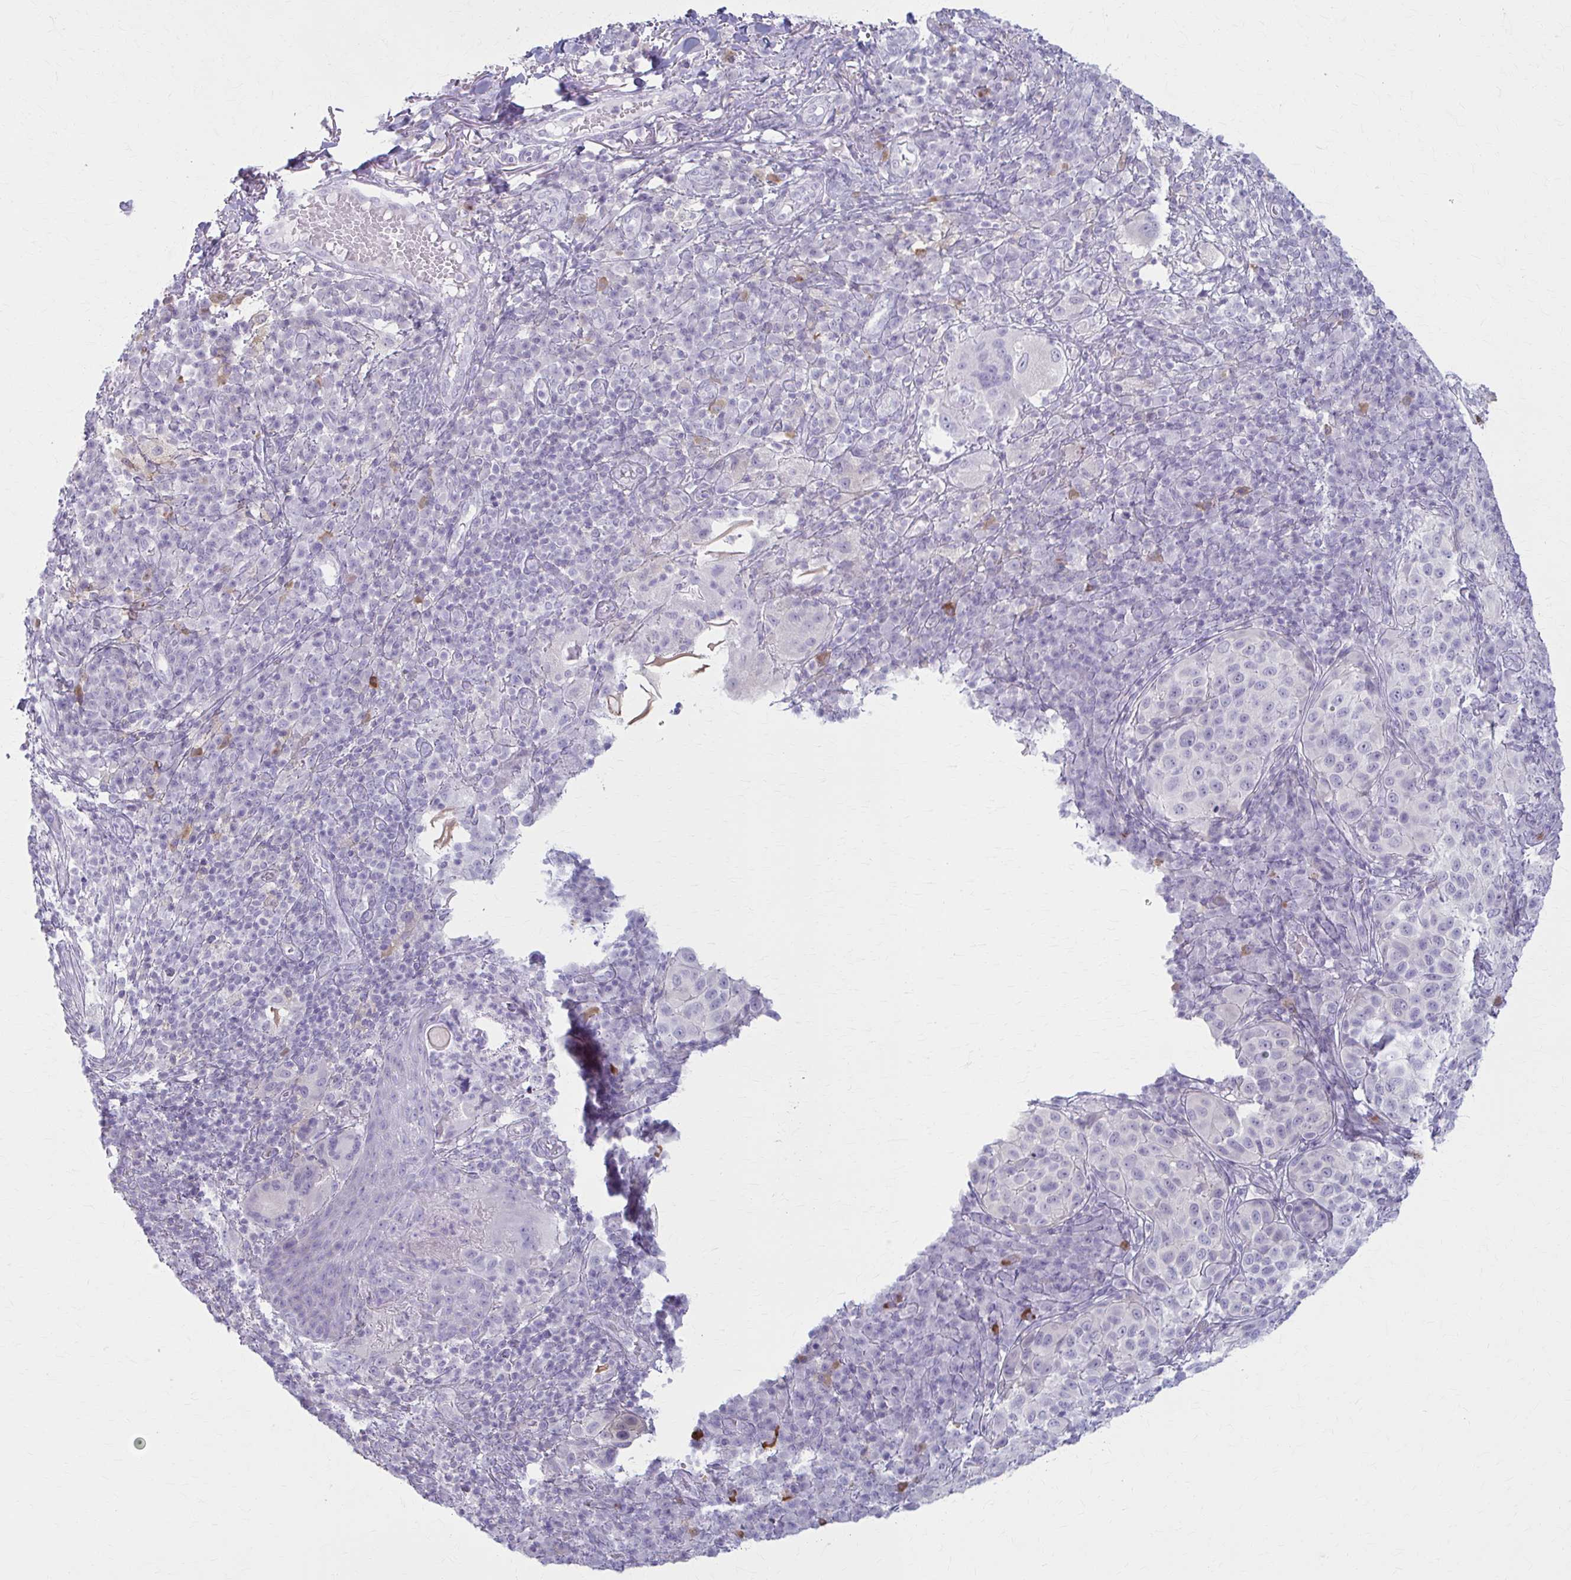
{"staining": {"intensity": "negative", "quantity": "none", "location": "none"}, "tissue": "melanoma", "cell_type": "Tumor cells", "image_type": "cancer", "snomed": [{"axis": "morphology", "description": "Malignant melanoma, NOS"}, {"axis": "topography", "description": "Skin"}], "caption": "Immunohistochemistry (IHC) of malignant melanoma displays no expression in tumor cells.", "gene": "LDLRAP1", "patient": {"sex": "male", "age": 38}}